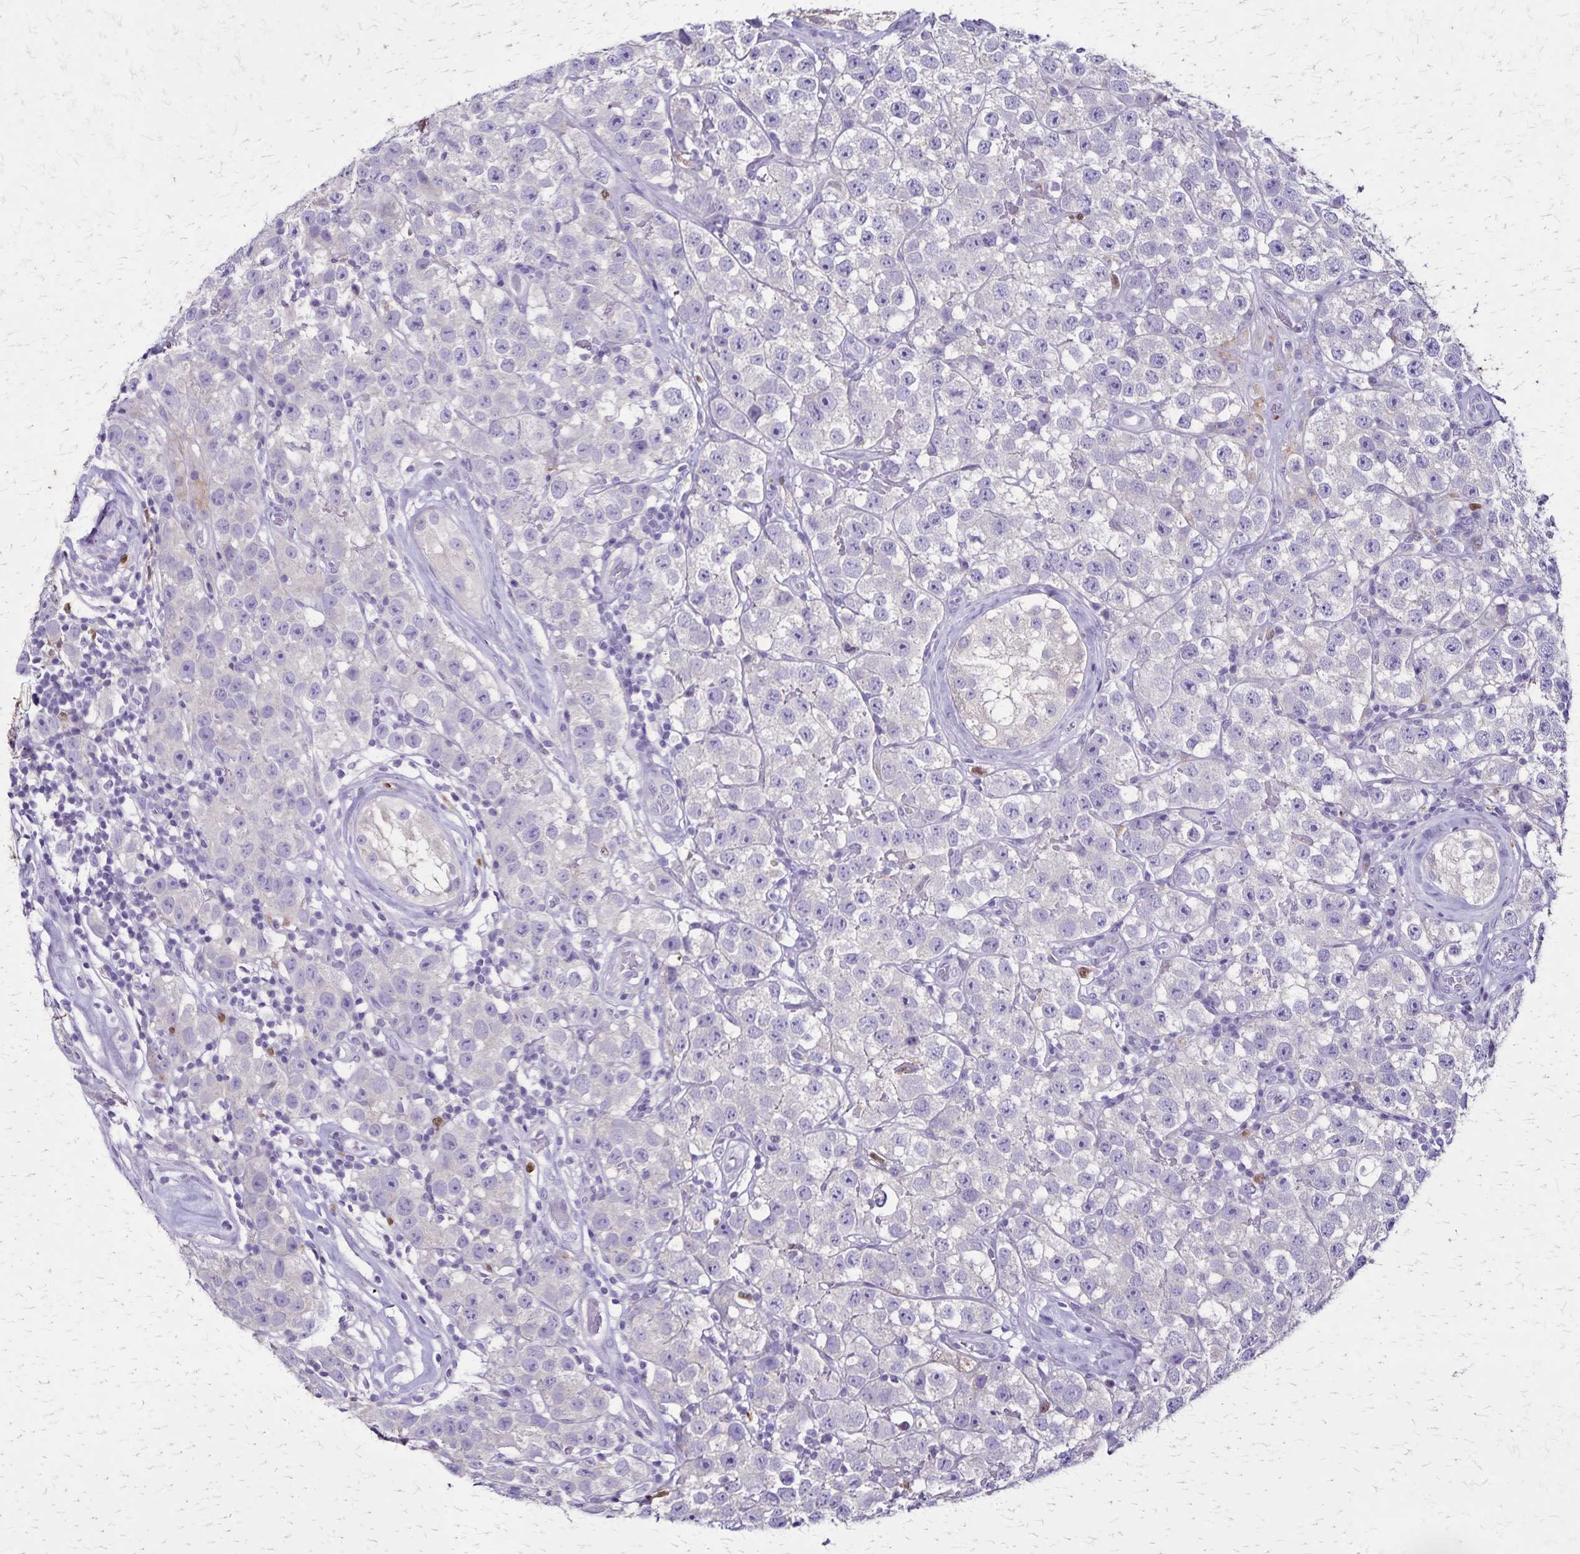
{"staining": {"intensity": "negative", "quantity": "none", "location": "none"}, "tissue": "testis cancer", "cell_type": "Tumor cells", "image_type": "cancer", "snomed": [{"axis": "morphology", "description": "Seminoma, NOS"}, {"axis": "topography", "description": "Testis"}], "caption": "Immunohistochemistry image of neoplastic tissue: seminoma (testis) stained with DAB (3,3'-diaminobenzidine) exhibits no significant protein positivity in tumor cells.", "gene": "ULBP3", "patient": {"sex": "male", "age": 34}}